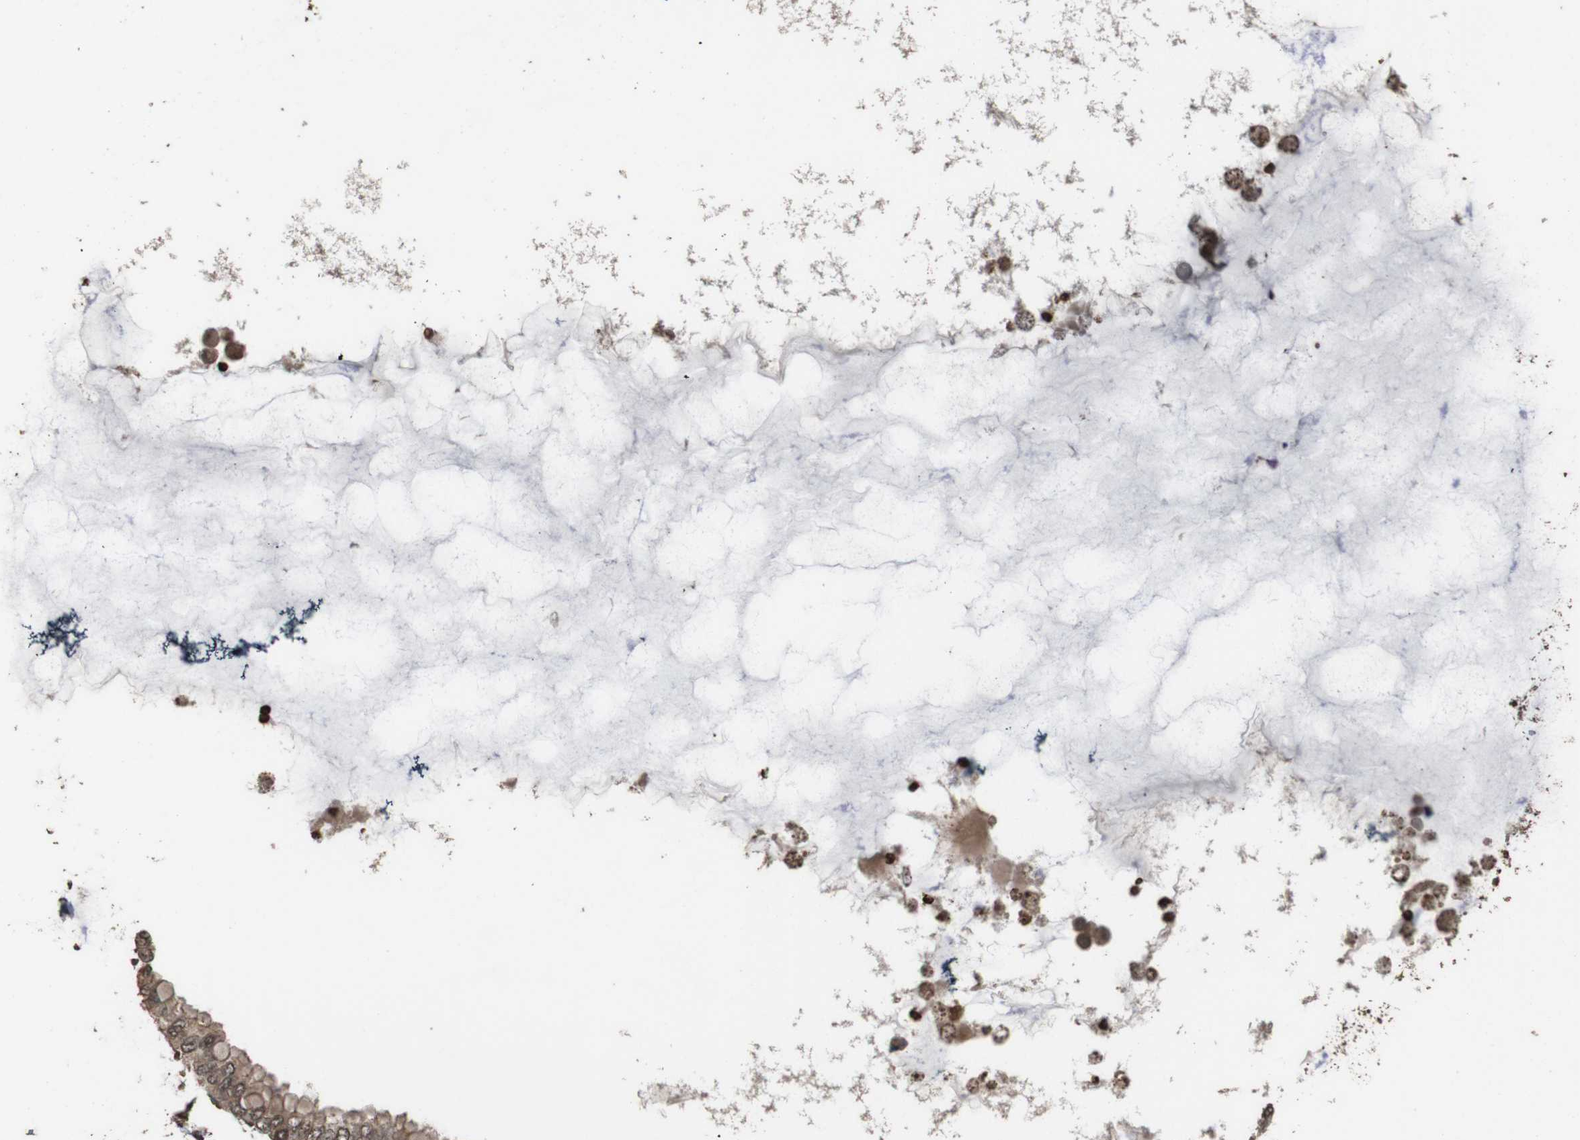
{"staining": {"intensity": "moderate", "quantity": ">75%", "location": "cytoplasmic/membranous,nuclear"}, "tissue": "ovarian cancer", "cell_type": "Tumor cells", "image_type": "cancer", "snomed": [{"axis": "morphology", "description": "Cystadenocarcinoma, mucinous, NOS"}, {"axis": "topography", "description": "Ovary"}], "caption": "Mucinous cystadenocarcinoma (ovarian) stained for a protein shows moderate cytoplasmic/membranous and nuclear positivity in tumor cells. The staining was performed using DAB, with brown indicating positive protein expression. Nuclei are stained blue with hematoxylin.", "gene": "RRAS2", "patient": {"sex": "female", "age": 80}}